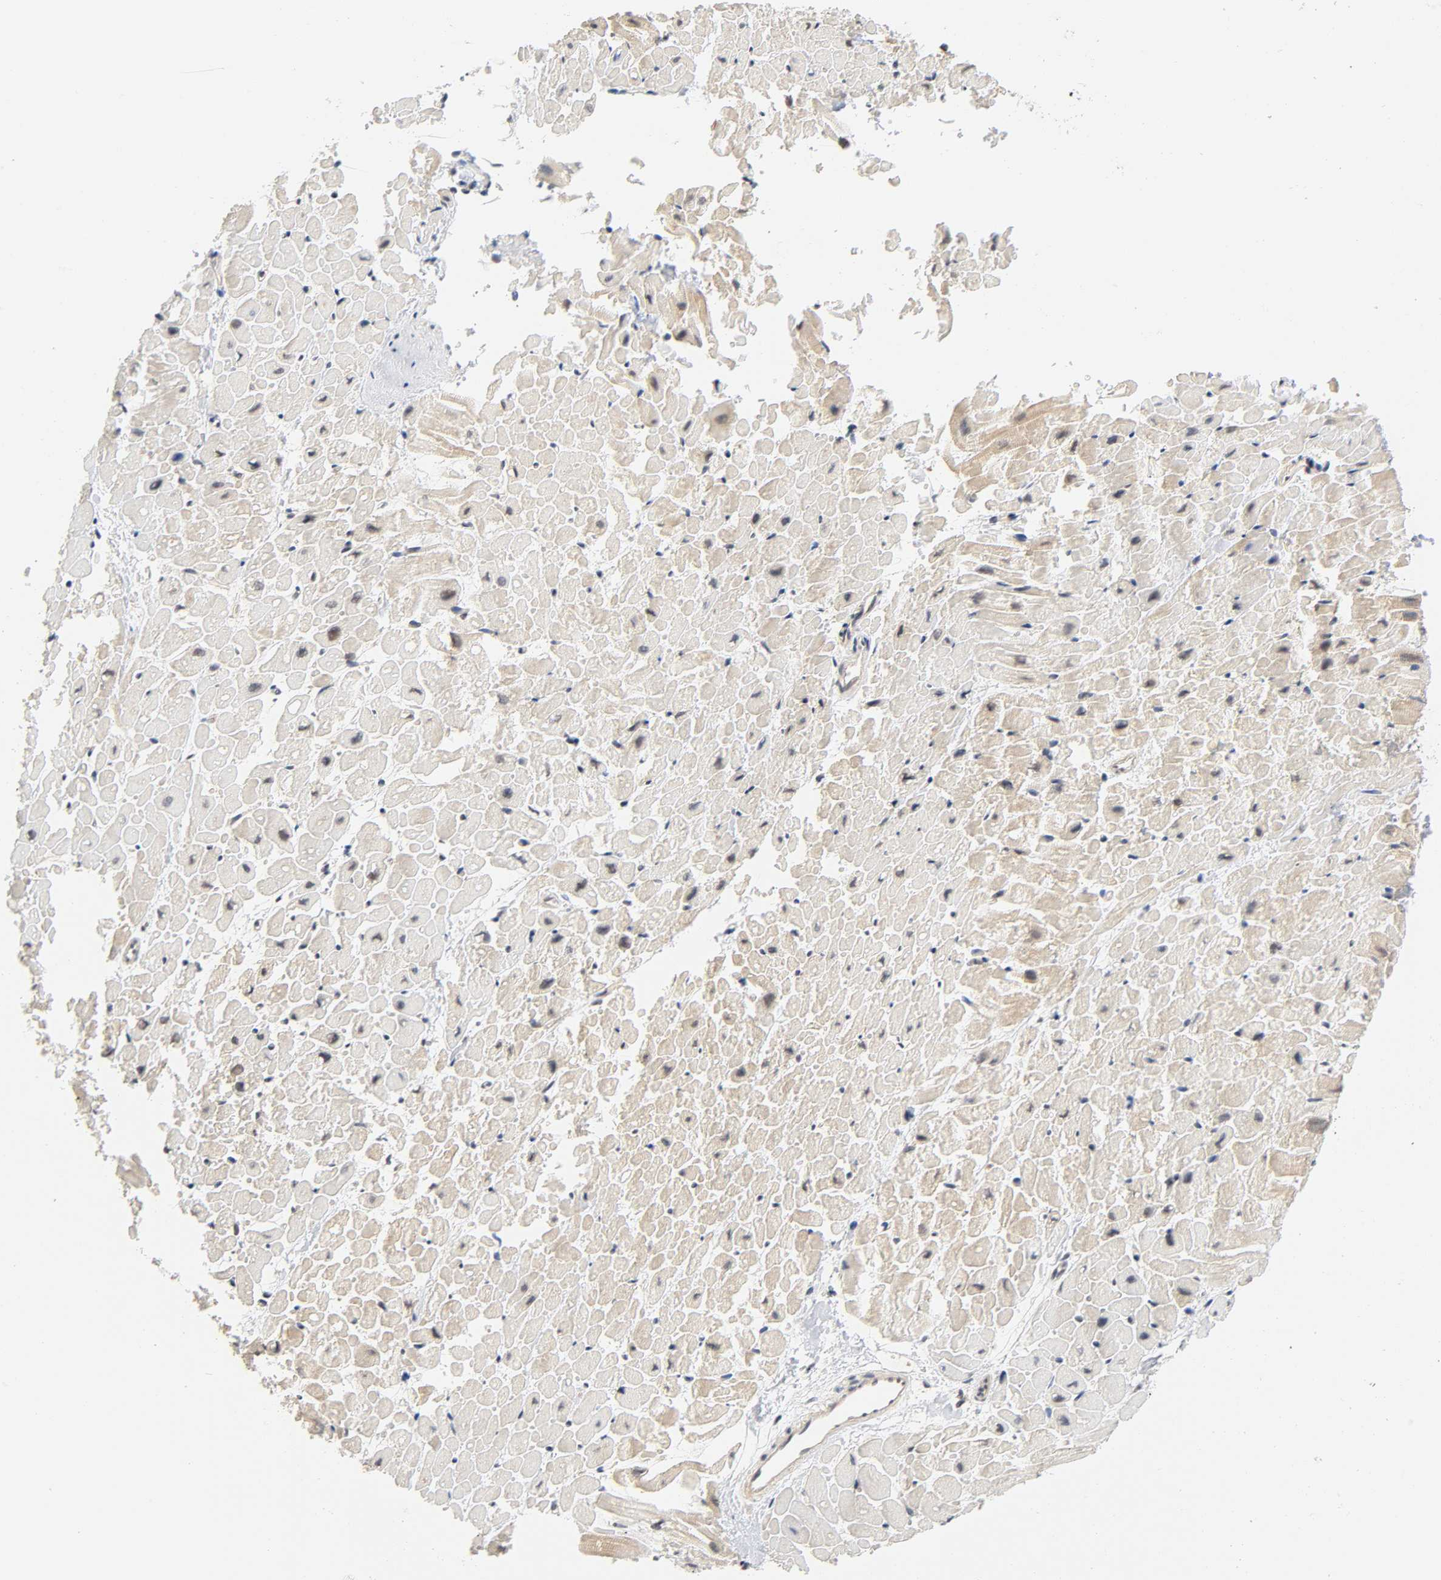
{"staining": {"intensity": "weak", "quantity": "<25%", "location": "cytoplasmic/membranous"}, "tissue": "heart muscle", "cell_type": "Cardiomyocytes", "image_type": "normal", "snomed": [{"axis": "morphology", "description": "Normal tissue, NOS"}, {"axis": "topography", "description": "Heart"}], "caption": "This is a histopathology image of IHC staining of unremarkable heart muscle, which shows no staining in cardiomyocytes. The staining is performed using DAB (3,3'-diaminobenzidine) brown chromogen with nuclei counter-stained in using hematoxylin.", "gene": "PRKAB1", "patient": {"sex": "male", "age": 45}}